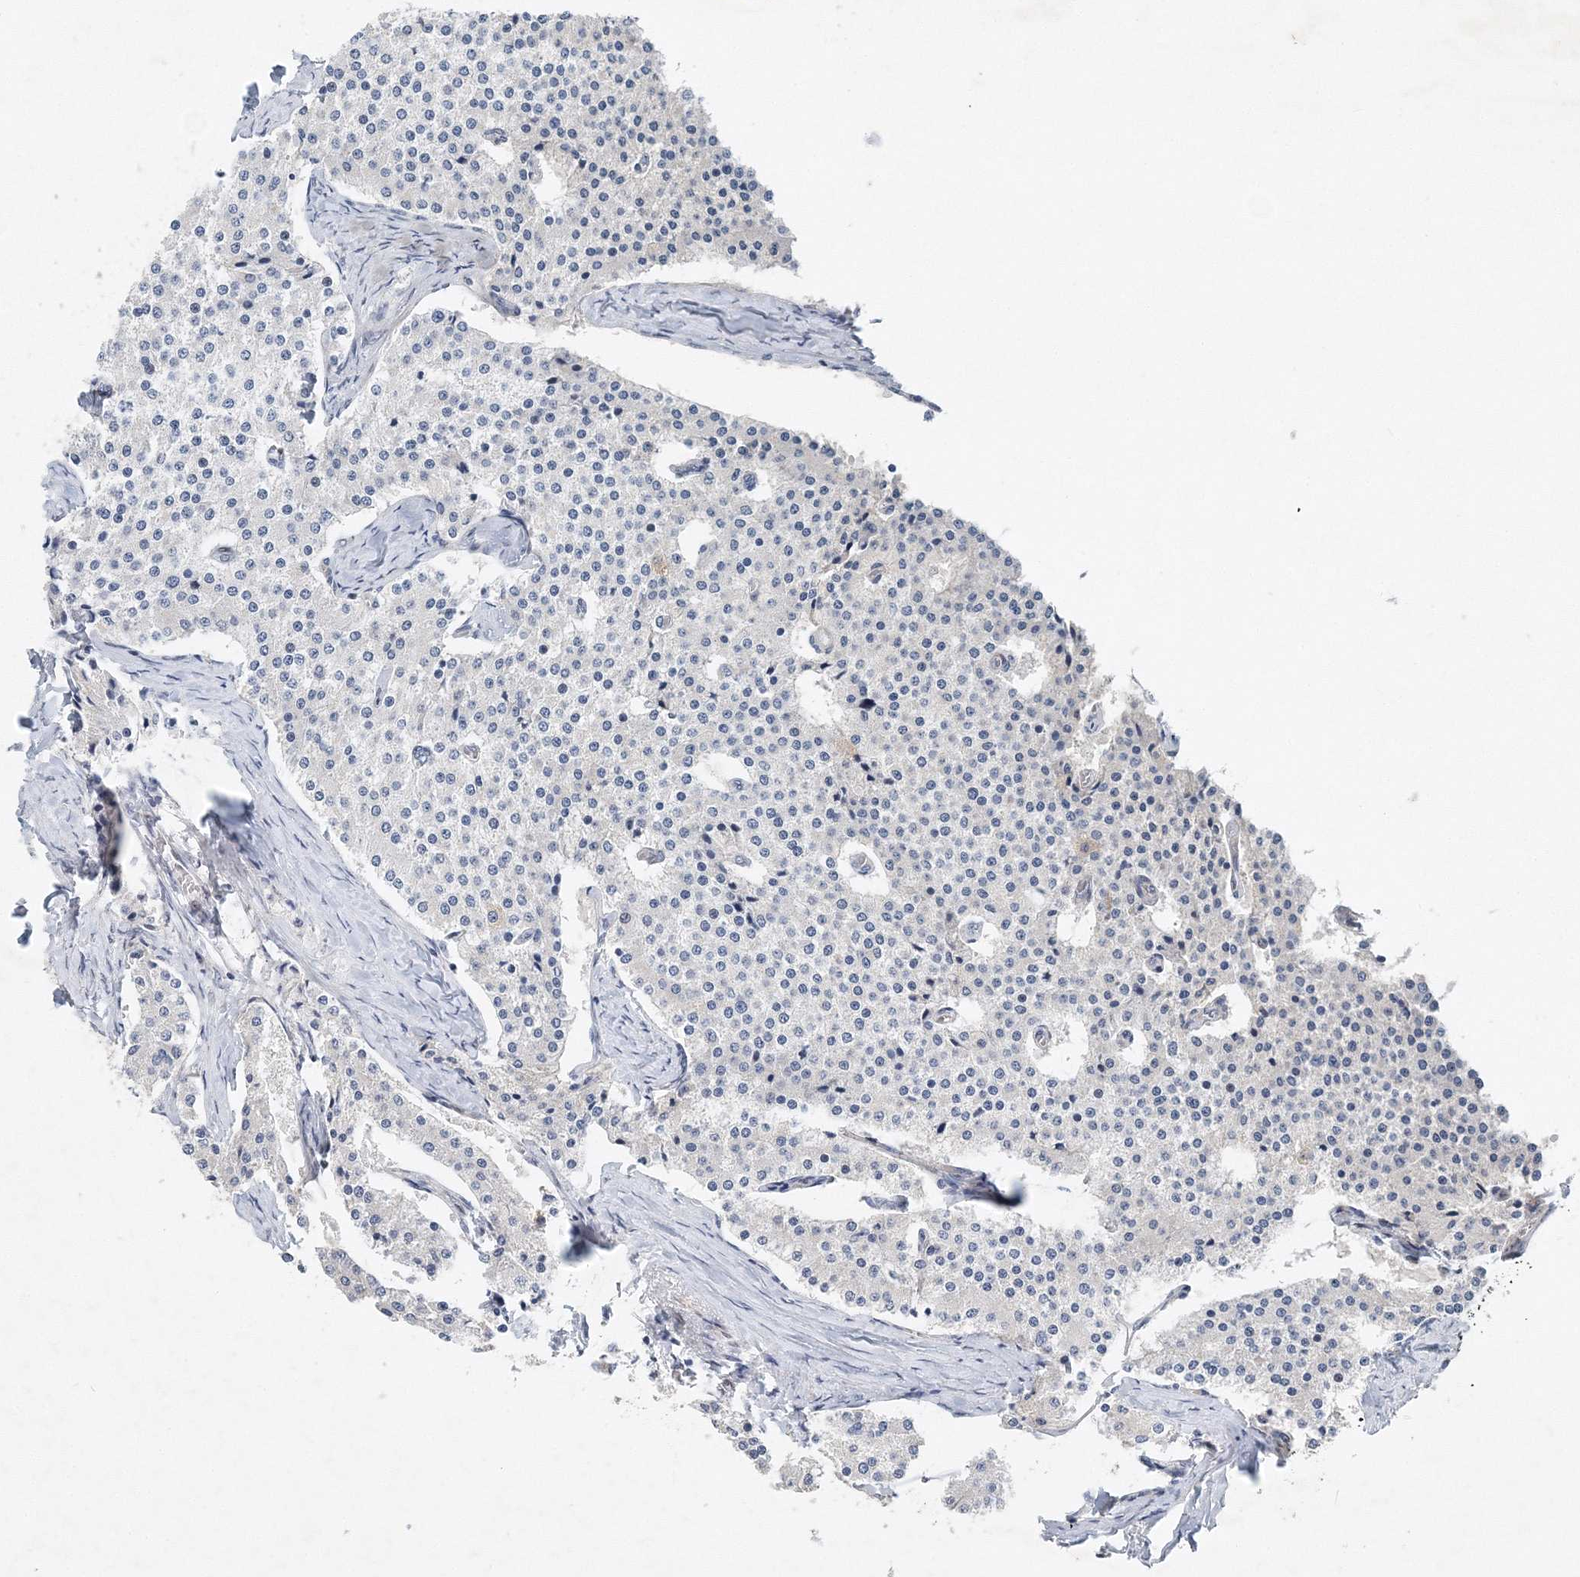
{"staining": {"intensity": "negative", "quantity": "none", "location": "none"}, "tissue": "carcinoid", "cell_type": "Tumor cells", "image_type": "cancer", "snomed": [{"axis": "morphology", "description": "Carcinoid, malignant, NOS"}, {"axis": "topography", "description": "Colon"}], "caption": "High power microscopy image of an immunohistochemistry image of carcinoid, revealing no significant staining in tumor cells.", "gene": "UIMC1", "patient": {"sex": "female", "age": 52}}